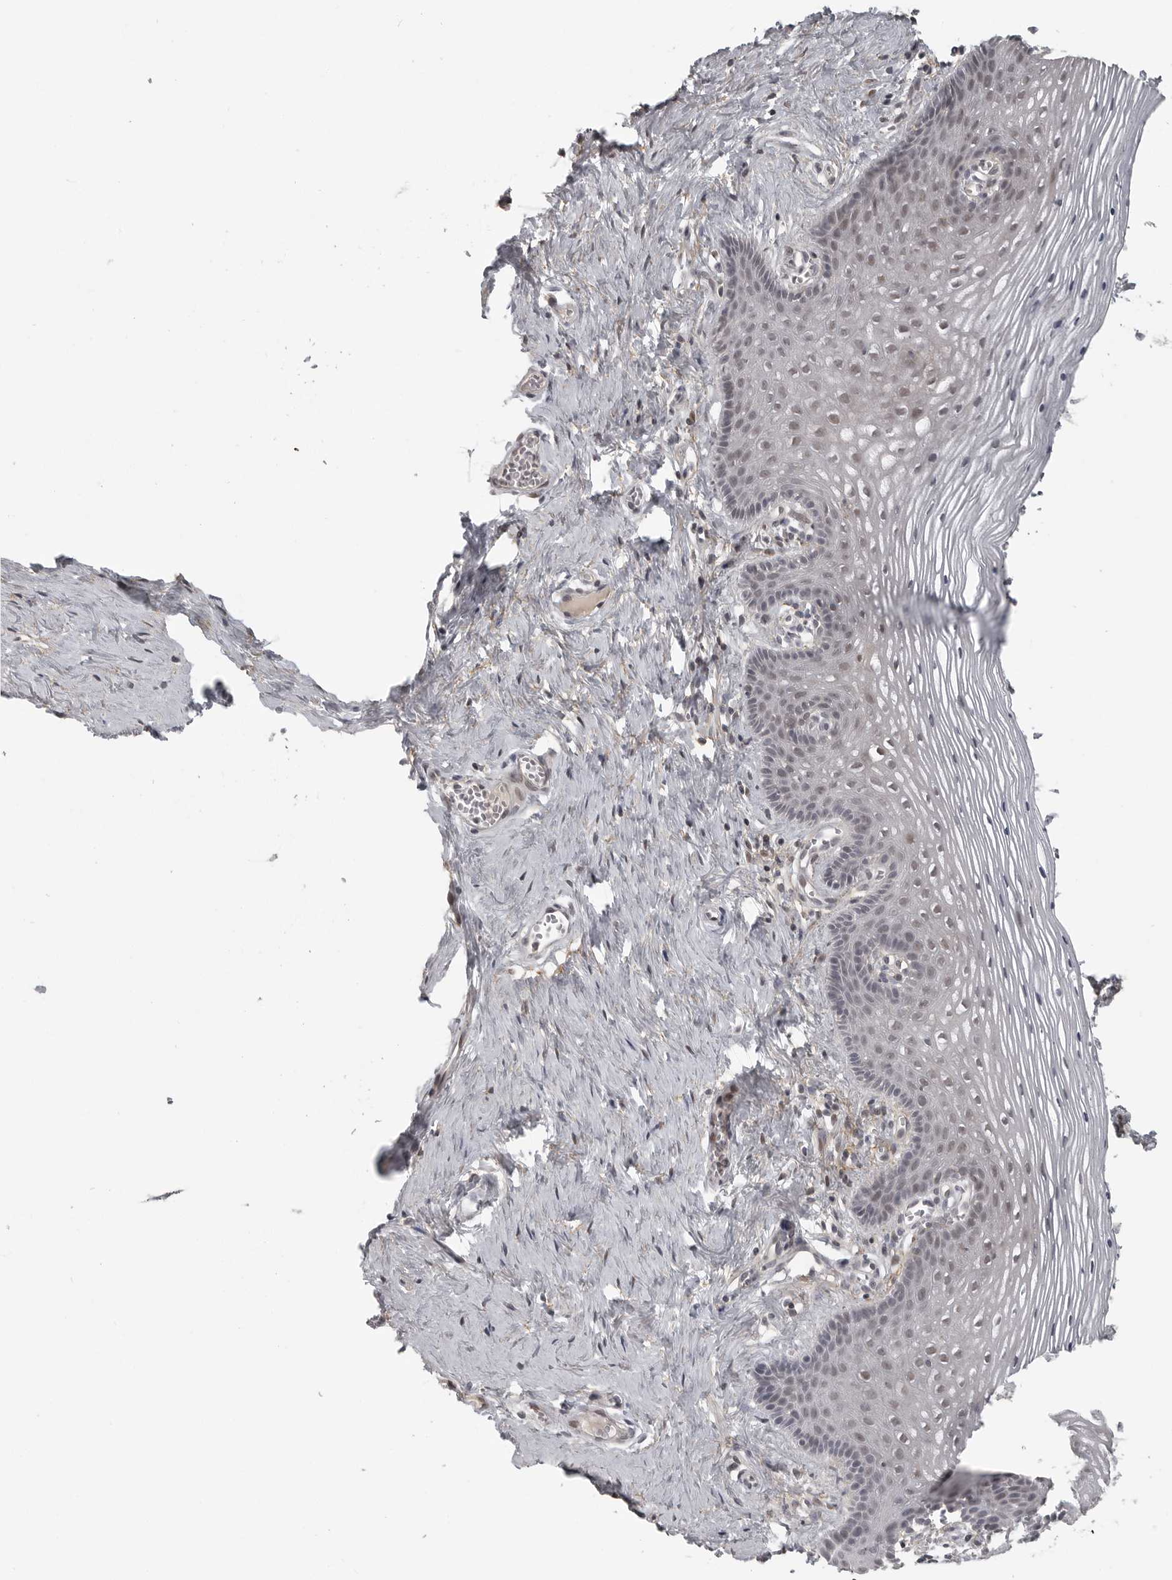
{"staining": {"intensity": "weak", "quantity": "25%-75%", "location": "nuclear"}, "tissue": "vagina", "cell_type": "Squamous epithelial cells", "image_type": "normal", "snomed": [{"axis": "morphology", "description": "Normal tissue, NOS"}, {"axis": "topography", "description": "Vagina"}], "caption": "Vagina stained with DAB immunohistochemistry demonstrates low levels of weak nuclear expression in about 25%-75% of squamous epithelial cells. Nuclei are stained in blue.", "gene": "UROD", "patient": {"sex": "female", "age": 32}}